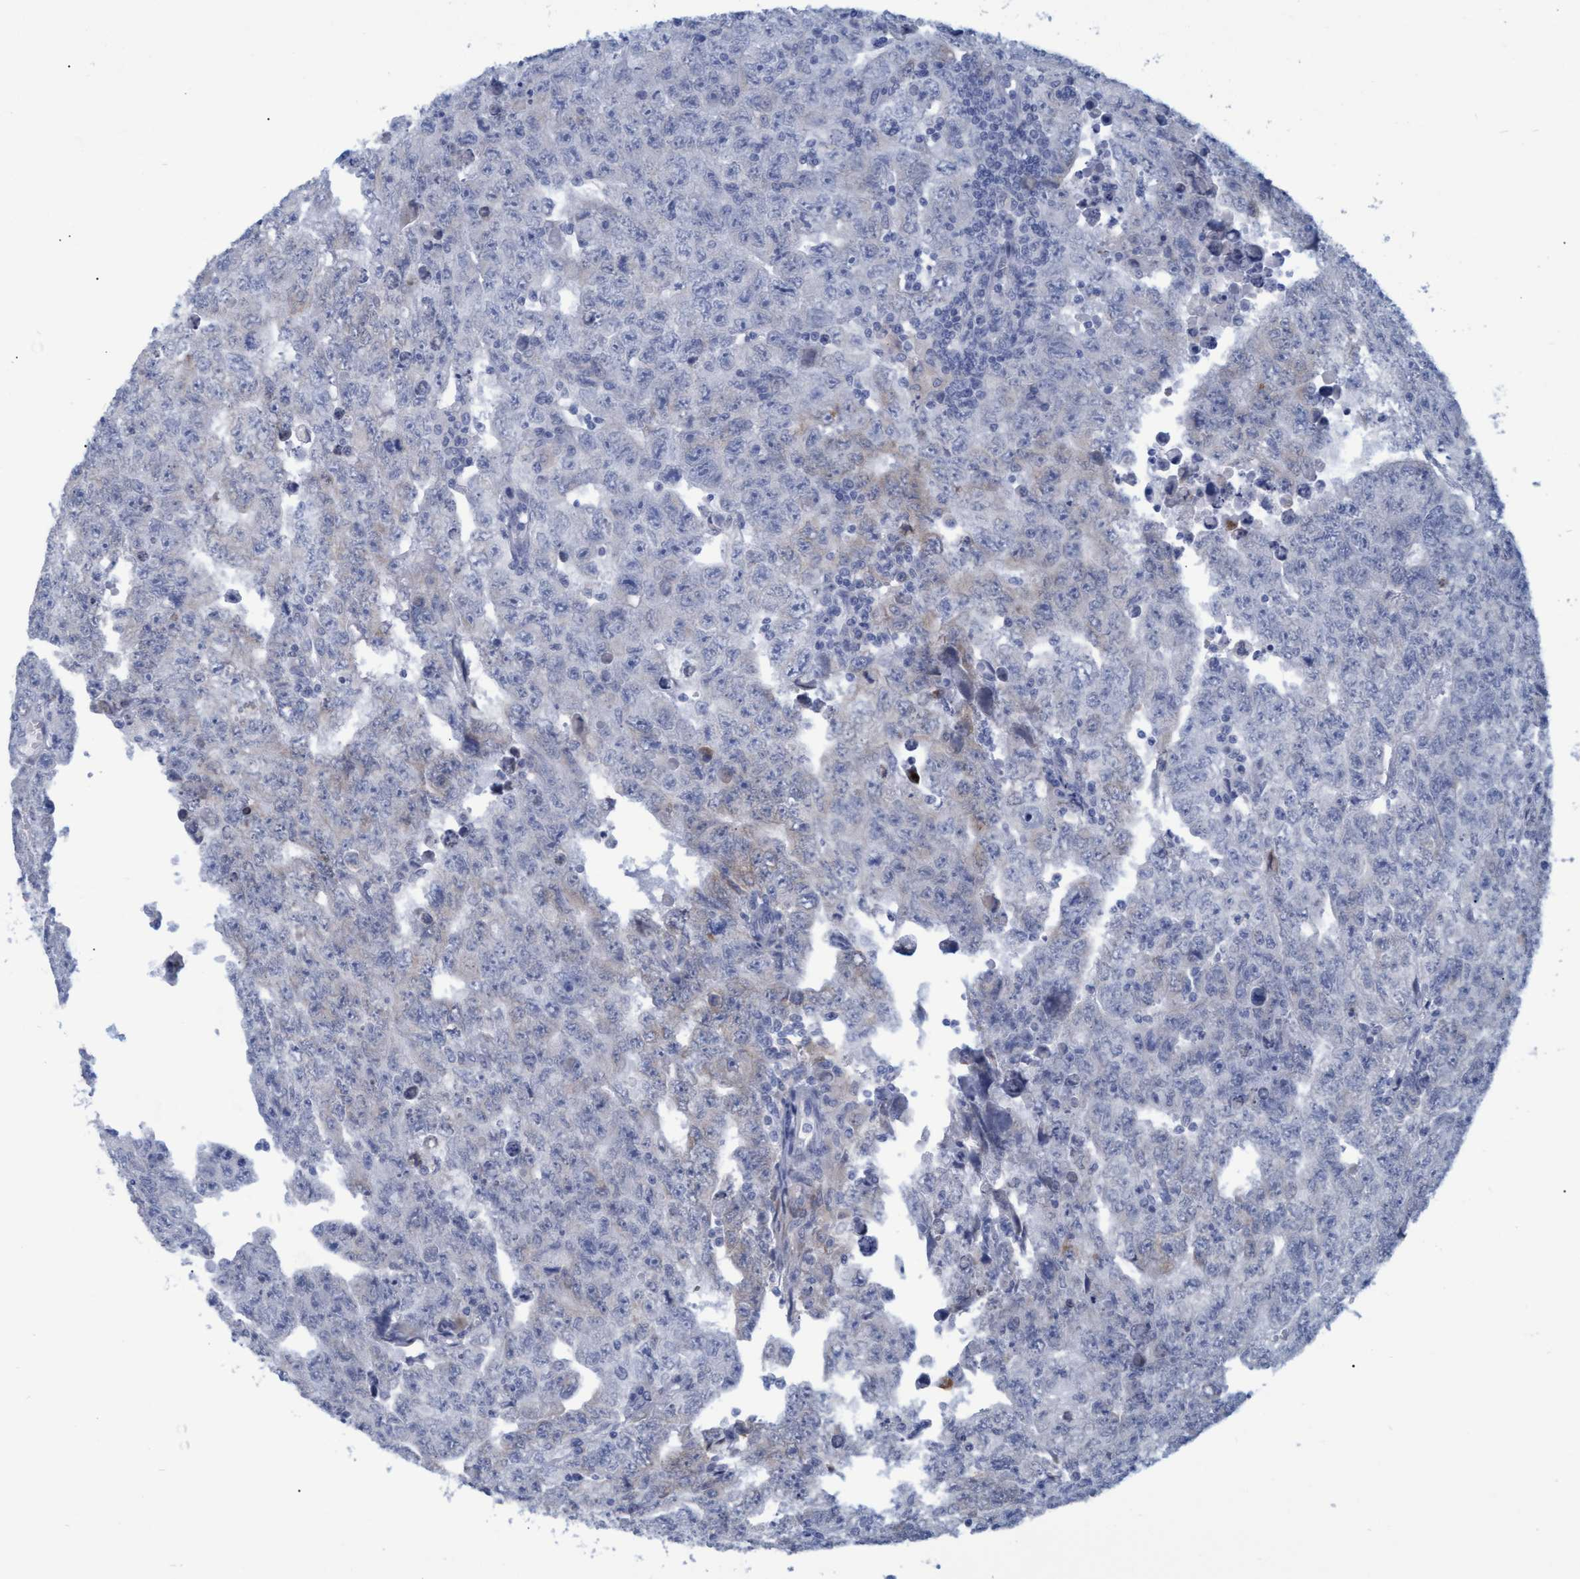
{"staining": {"intensity": "negative", "quantity": "none", "location": "none"}, "tissue": "testis cancer", "cell_type": "Tumor cells", "image_type": "cancer", "snomed": [{"axis": "morphology", "description": "Carcinoma, Embryonal, NOS"}, {"axis": "topography", "description": "Testis"}], "caption": "Immunohistochemical staining of human embryonal carcinoma (testis) displays no significant staining in tumor cells. The staining is performed using DAB brown chromogen with nuclei counter-stained in using hematoxylin.", "gene": "SSTR3", "patient": {"sex": "male", "age": 28}}